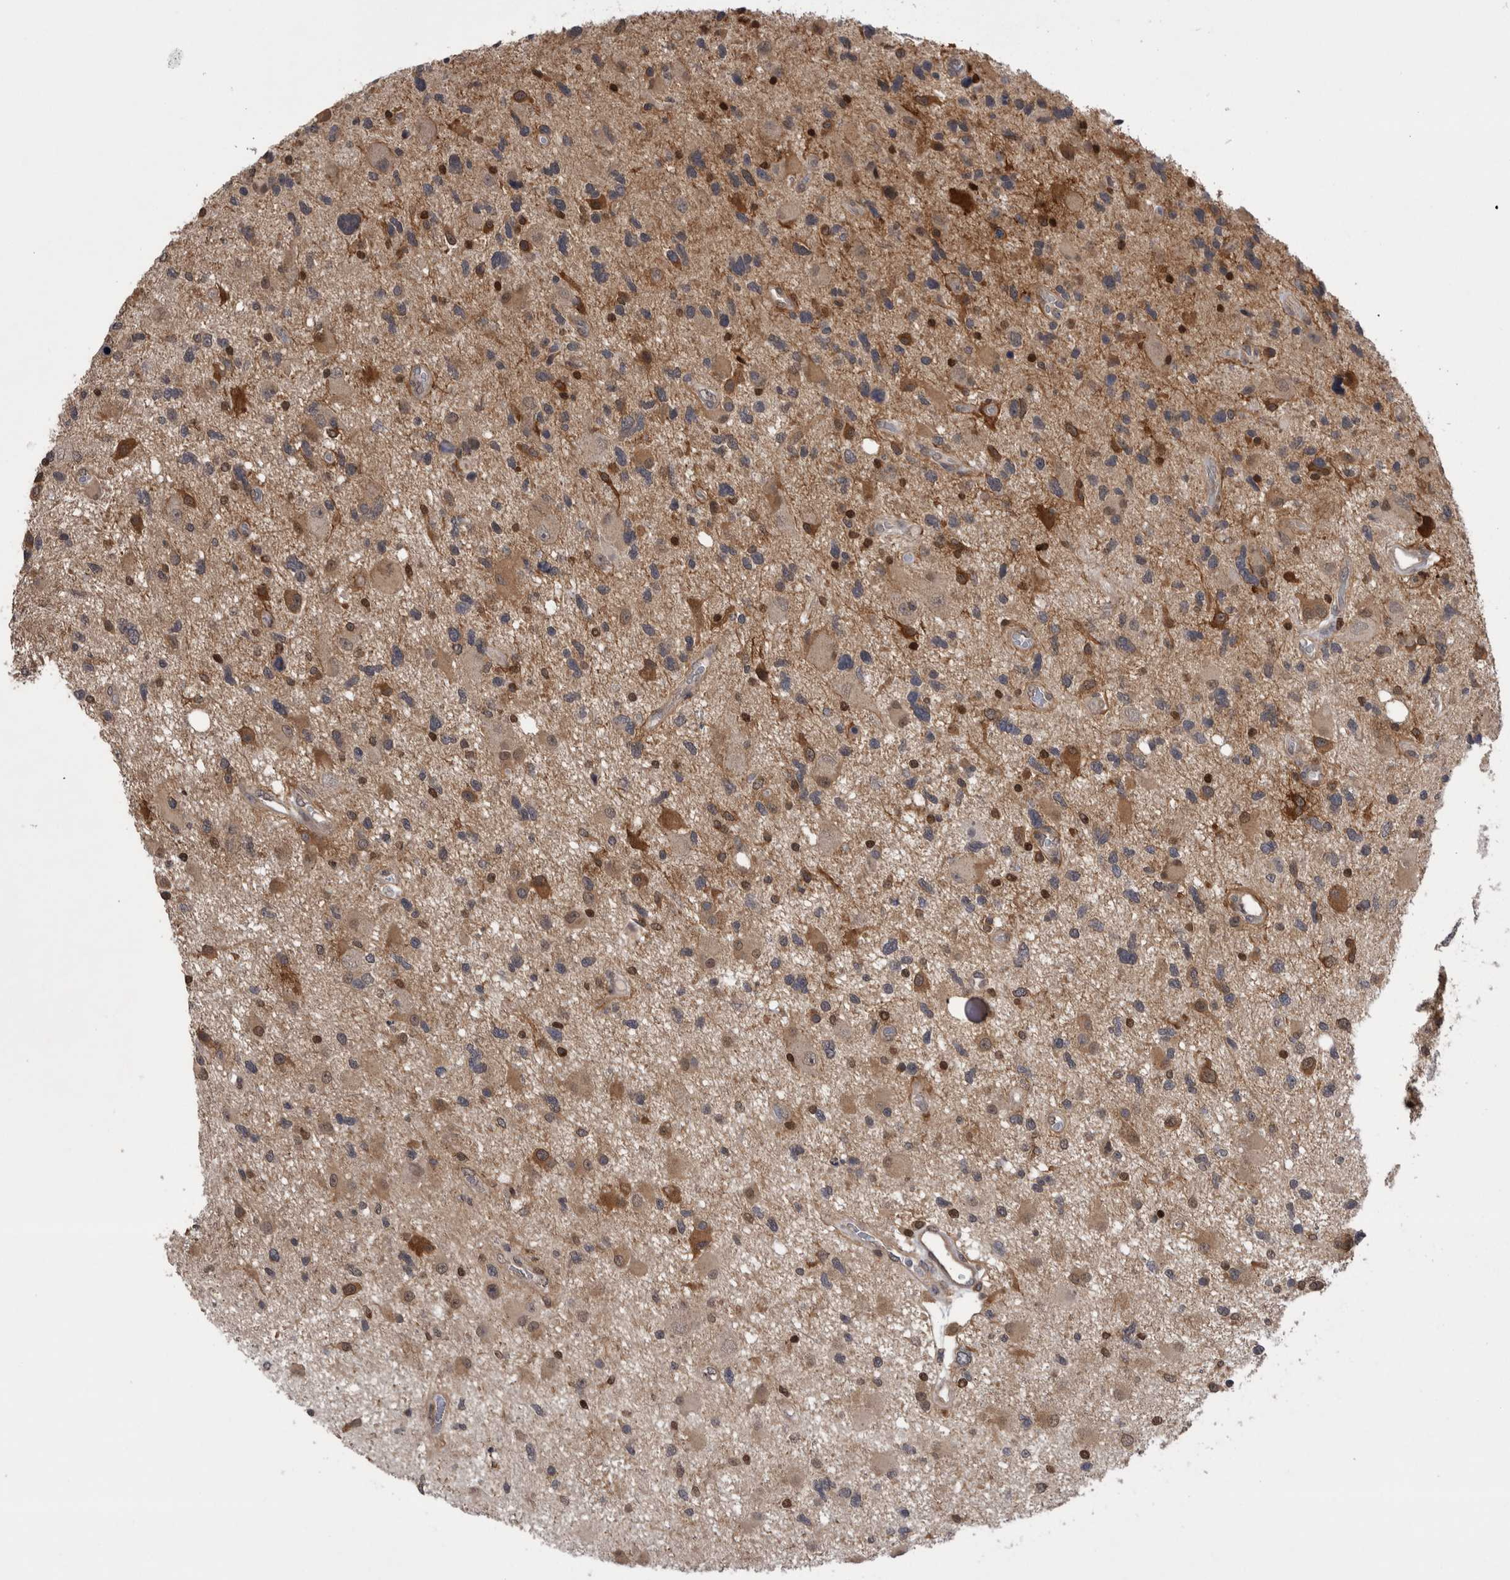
{"staining": {"intensity": "moderate", "quantity": "25%-75%", "location": "cytoplasmic/membranous"}, "tissue": "glioma", "cell_type": "Tumor cells", "image_type": "cancer", "snomed": [{"axis": "morphology", "description": "Glioma, malignant, High grade"}, {"axis": "topography", "description": "Brain"}], "caption": "Tumor cells demonstrate medium levels of moderate cytoplasmic/membranous expression in approximately 25%-75% of cells in human malignant glioma (high-grade).", "gene": "NFATC2", "patient": {"sex": "male", "age": 33}}